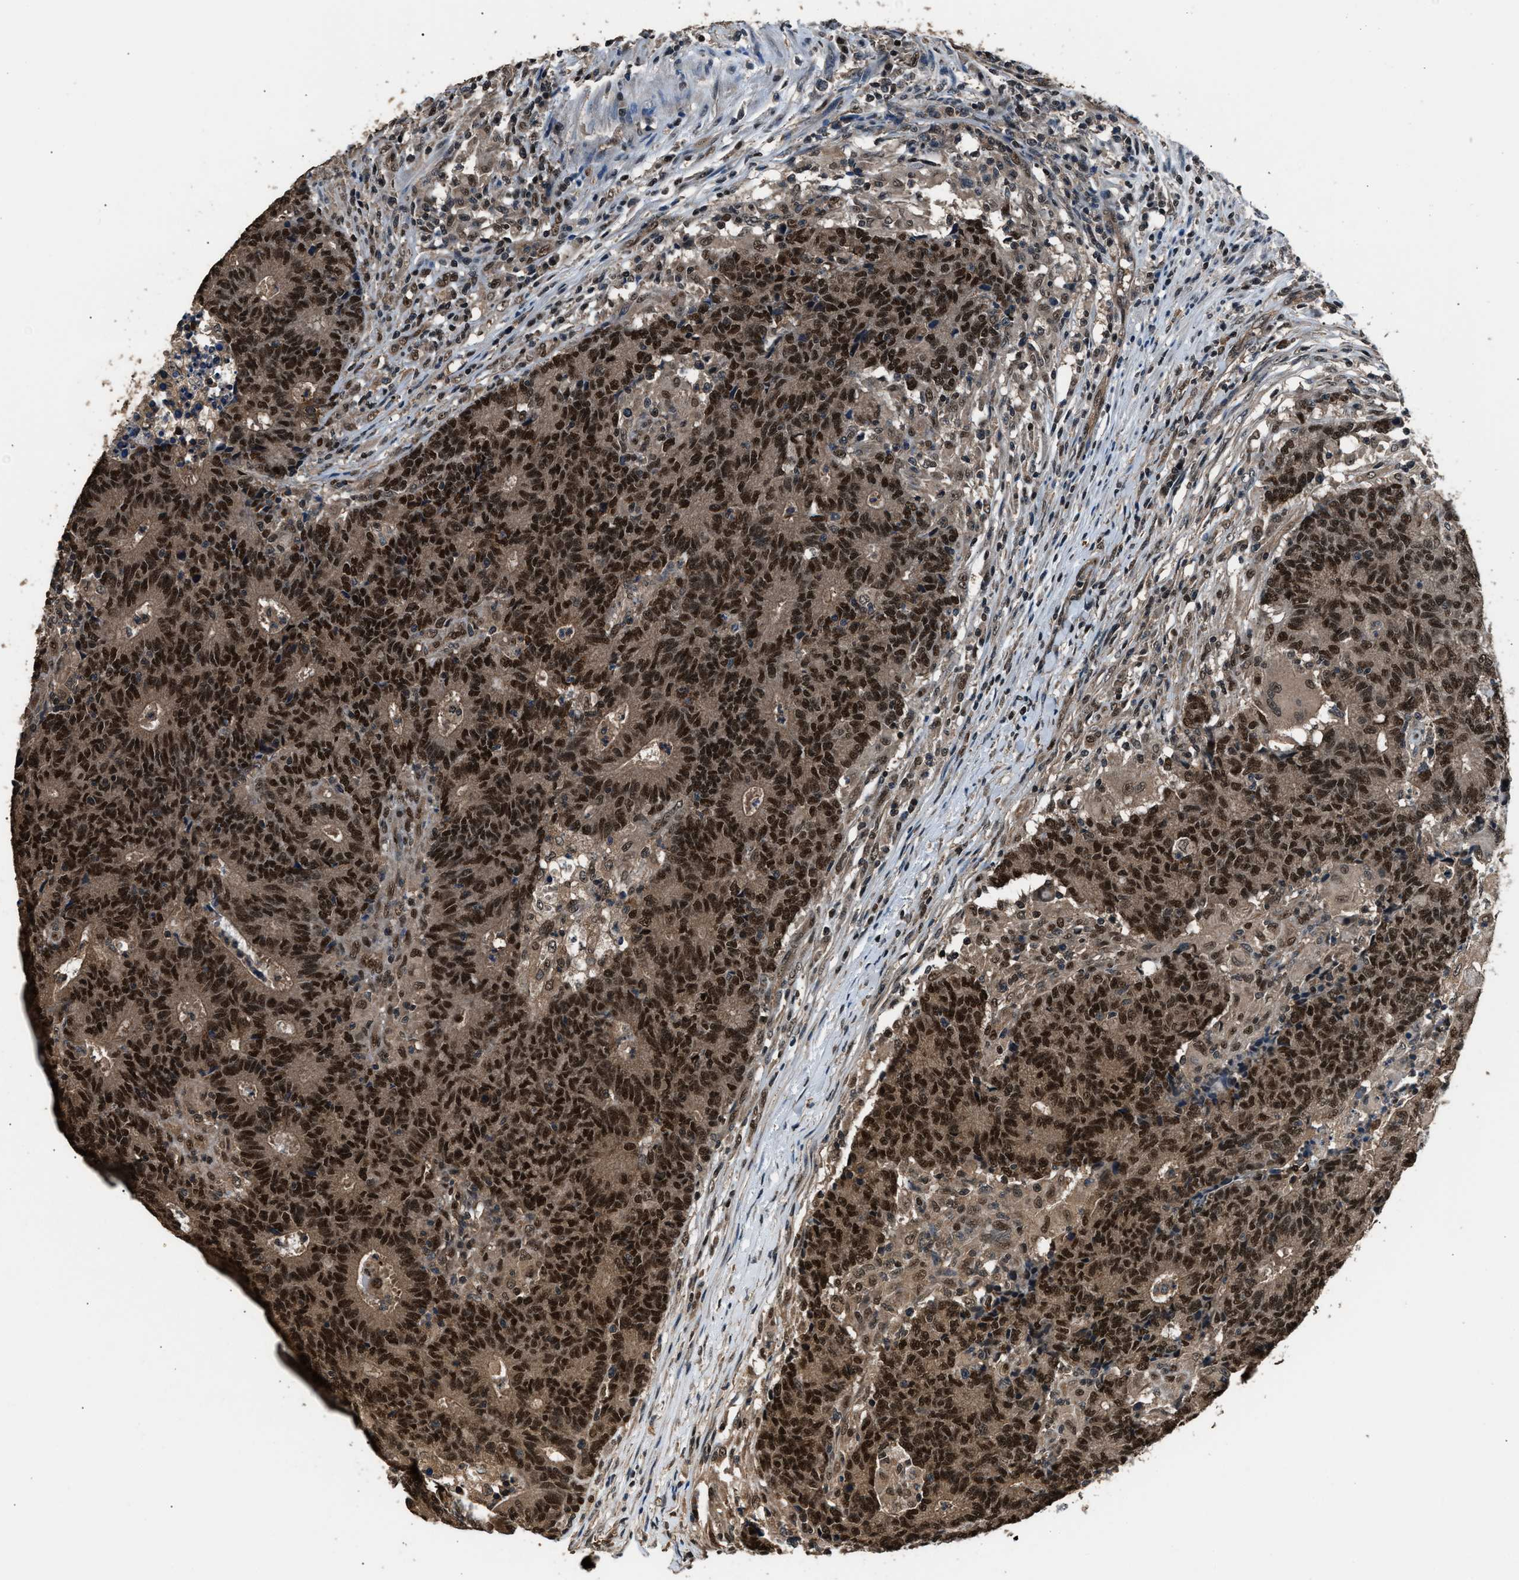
{"staining": {"intensity": "strong", "quantity": ">75%", "location": "cytoplasmic/membranous,nuclear"}, "tissue": "colorectal cancer", "cell_type": "Tumor cells", "image_type": "cancer", "snomed": [{"axis": "morphology", "description": "Normal tissue, NOS"}, {"axis": "morphology", "description": "Adenocarcinoma, NOS"}, {"axis": "topography", "description": "Colon"}], "caption": "Immunohistochemical staining of human colorectal cancer (adenocarcinoma) displays high levels of strong cytoplasmic/membranous and nuclear positivity in approximately >75% of tumor cells. (Stains: DAB in brown, nuclei in blue, Microscopy: brightfield microscopy at high magnification).", "gene": "DFFA", "patient": {"sex": "female", "age": 75}}